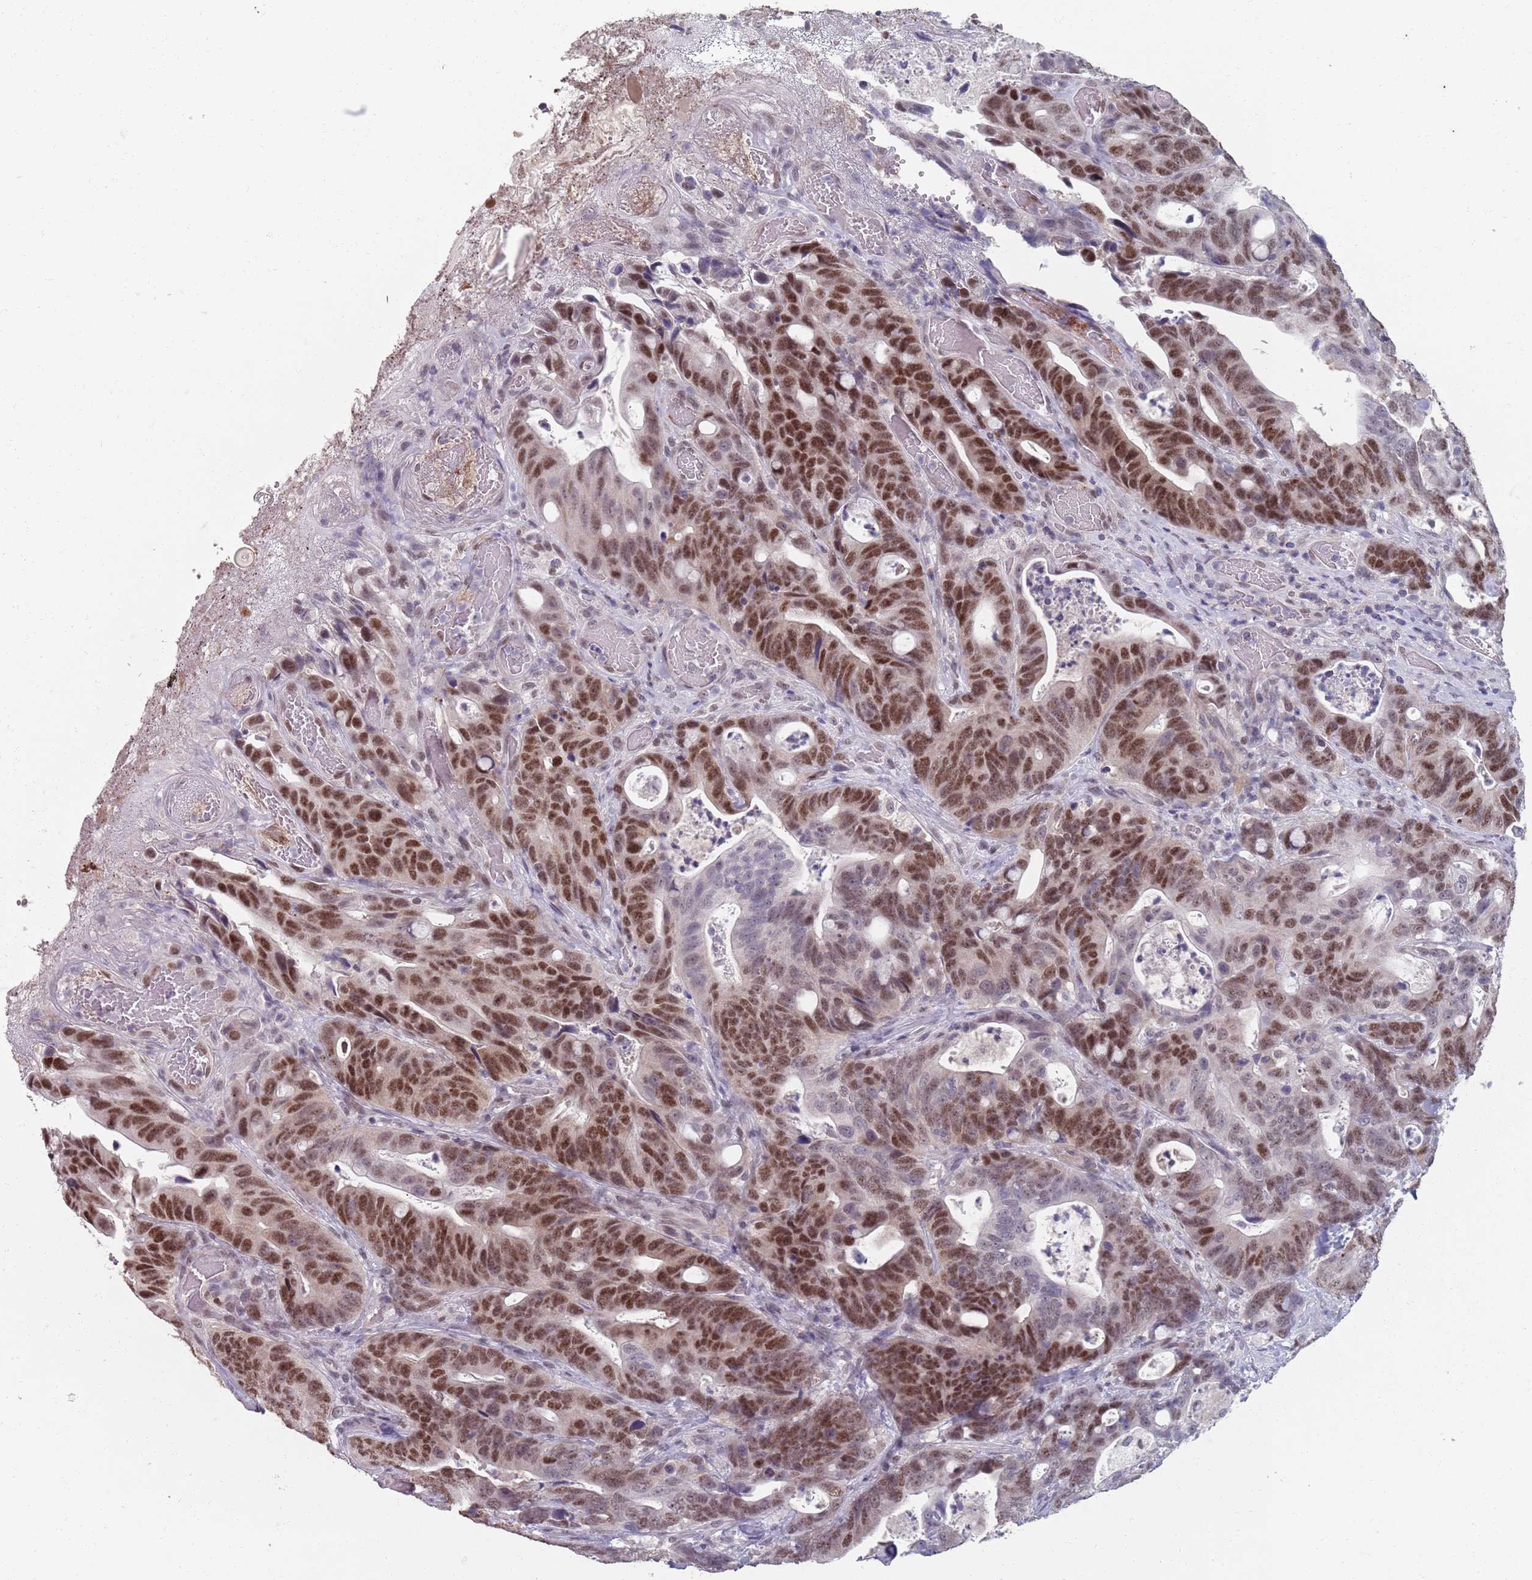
{"staining": {"intensity": "strong", "quantity": ">75%", "location": "nuclear"}, "tissue": "colorectal cancer", "cell_type": "Tumor cells", "image_type": "cancer", "snomed": [{"axis": "morphology", "description": "Adenocarcinoma, NOS"}, {"axis": "topography", "description": "Colon"}], "caption": "Immunohistochemical staining of human colorectal cancer (adenocarcinoma) reveals strong nuclear protein expression in approximately >75% of tumor cells. (IHC, brightfield microscopy, high magnification).", "gene": "SAMD1", "patient": {"sex": "female", "age": 82}}